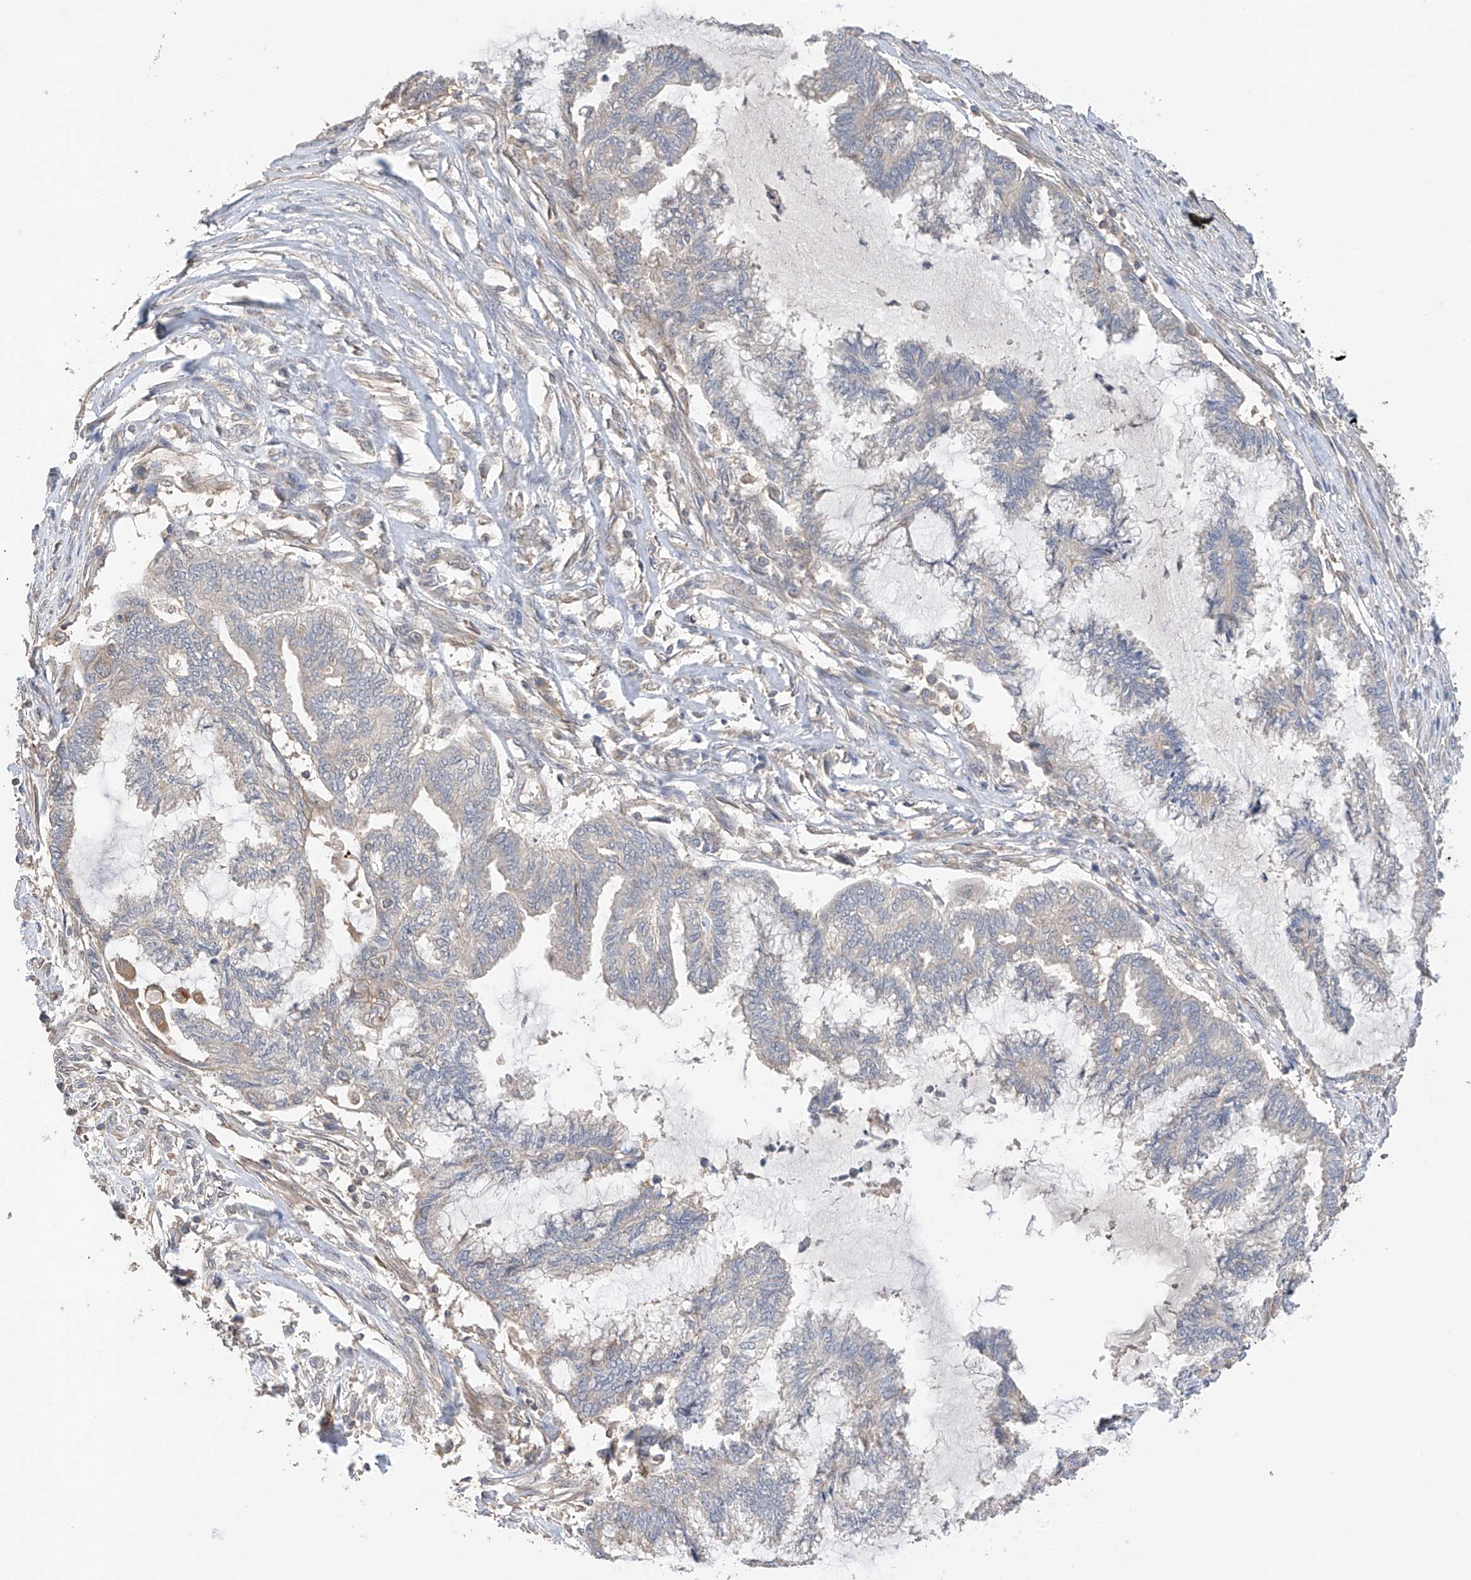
{"staining": {"intensity": "negative", "quantity": "none", "location": "none"}, "tissue": "endometrial cancer", "cell_type": "Tumor cells", "image_type": "cancer", "snomed": [{"axis": "morphology", "description": "Adenocarcinoma, NOS"}, {"axis": "topography", "description": "Endometrium"}], "caption": "Endometrial cancer was stained to show a protein in brown. There is no significant expression in tumor cells.", "gene": "RPAIN", "patient": {"sex": "female", "age": 86}}